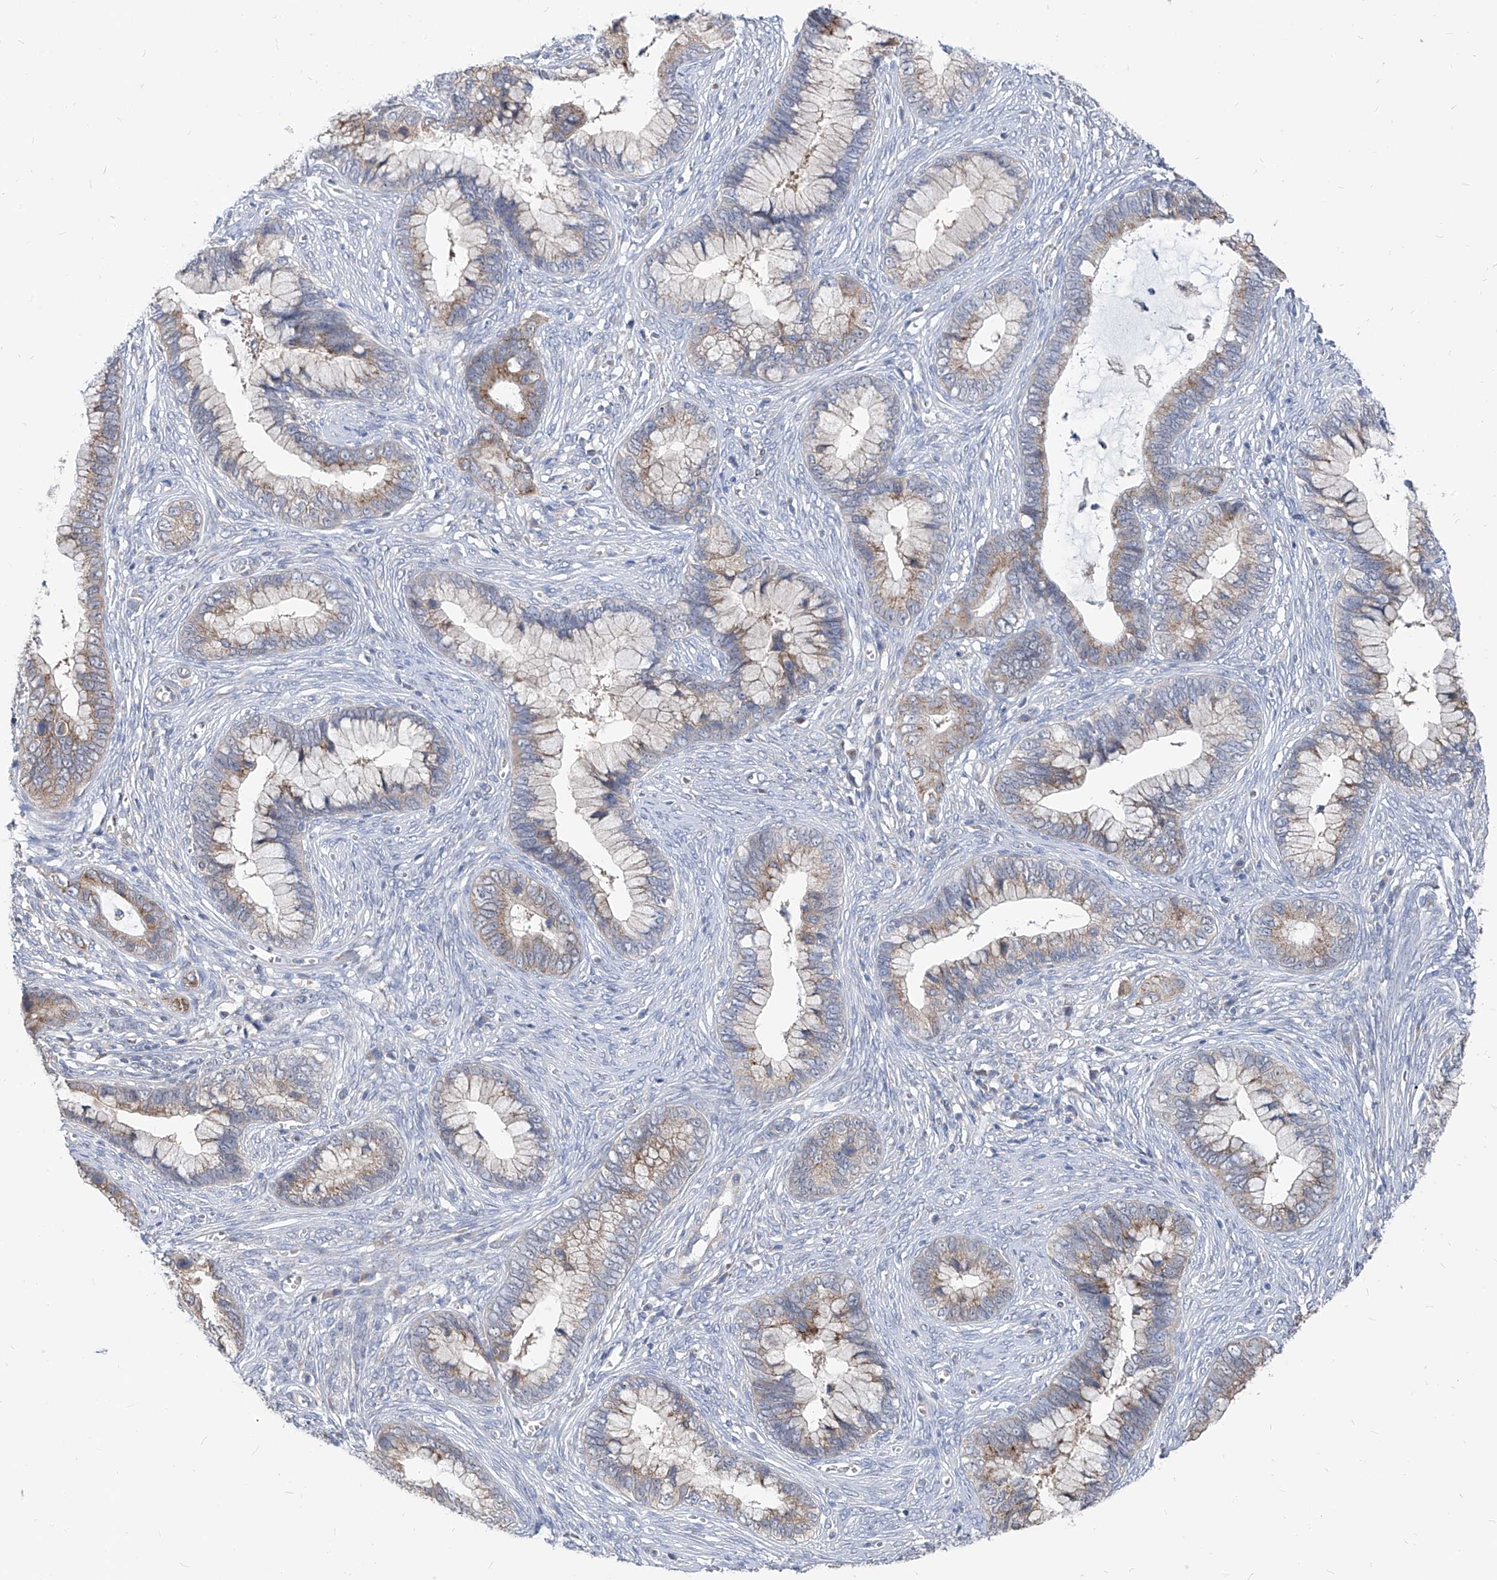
{"staining": {"intensity": "weak", "quantity": ">75%", "location": "cytoplasmic/membranous"}, "tissue": "cervical cancer", "cell_type": "Tumor cells", "image_type": "cancer", "snomed": [{"axis": "morphology", "description": "Adenocarcinoma, NOS"}, {"axis": "topography", "description": "Cervix"}], "caption": "IHC histopathology image of cervical adenocarcinoma stained for a protein (brown), which reveals low levels of weak cytoplasmic/membranous positivity in about >75% of tumor cells.", "gene": "AGPS", "patient": {"sex": "female", "age": 44}}